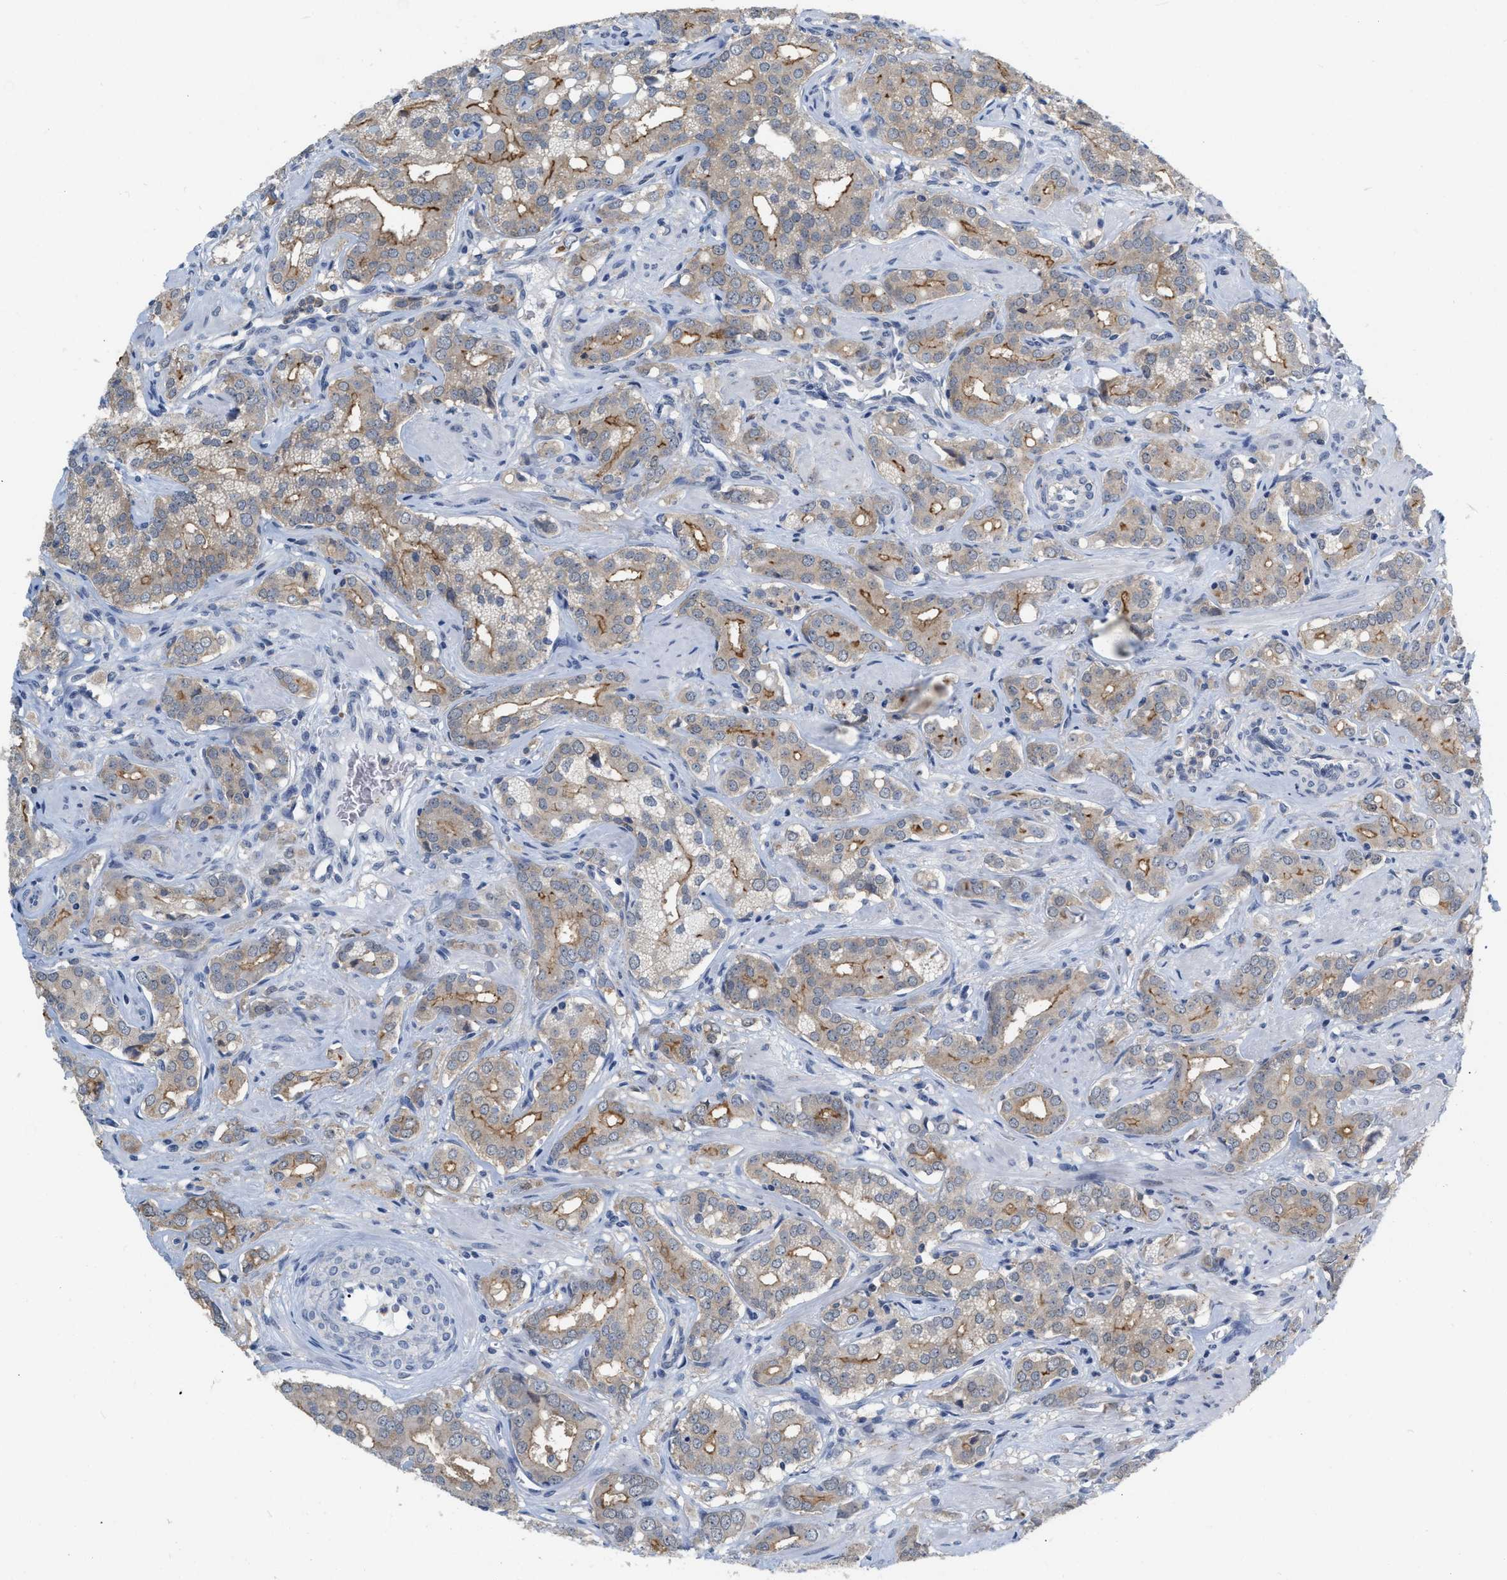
{"staining": {"intensity": "moderate", "quantity": ">75%", "location": "cytoplasmic/membranous"}, "tissue": "prostate cancer", "cell_type": "Tumor cells", "image_type": "cancer", "snomed": [{"axis": "morphology", "description": "Adenocarcinoma, High grade"}, {"axis": "topography", "description": "Prostate"}], "caption": "Prostate cancer (adenocarcinoma (high-grade)) stained for a protein (brown) reveals moderate cytoplasmic/membranous positive expression in about >75% of tumor cells.", "gene": "BAIAP2L1", "patient": {"sex": "male", "age": 52}}